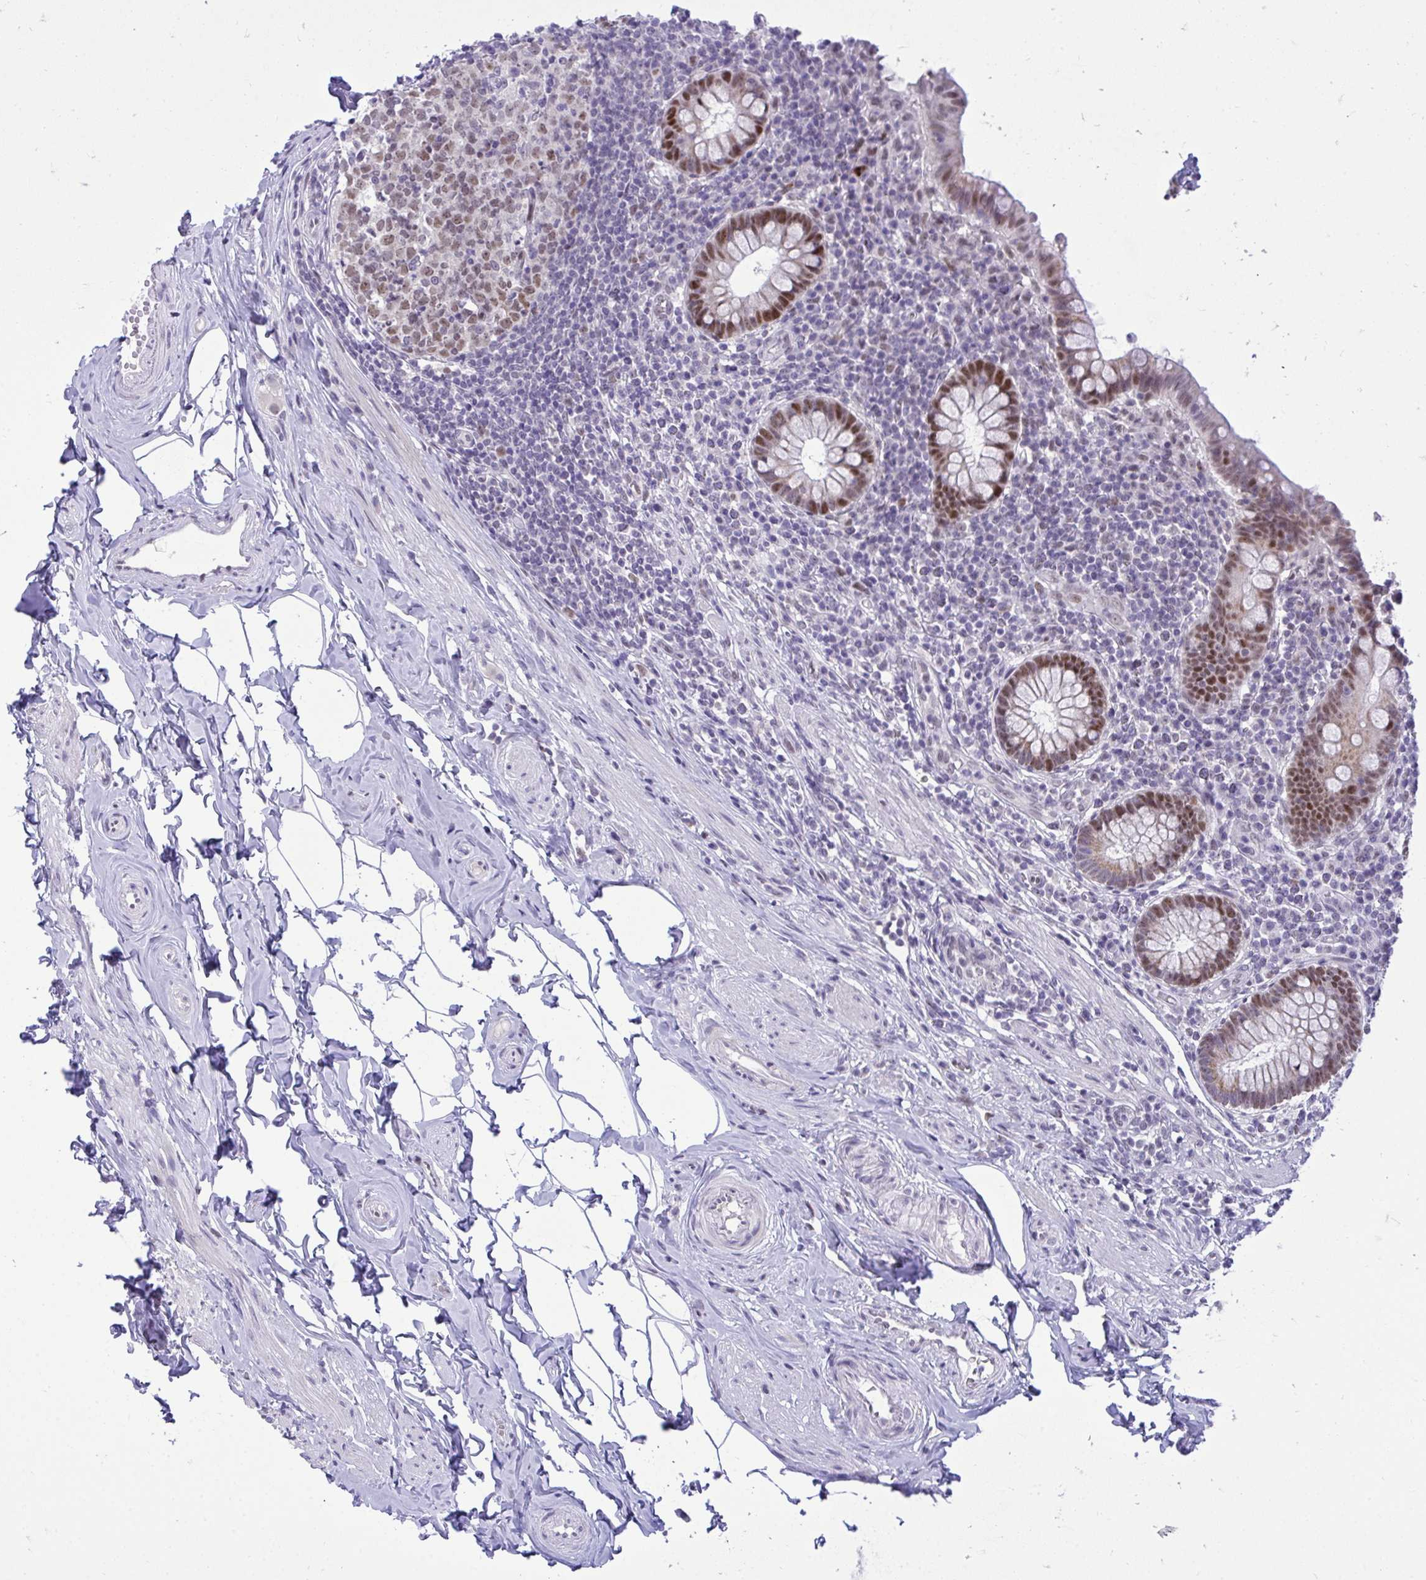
{"staining": {"intensity": "moderate", "quantity": ">75%", "location": "nuclear"}, "tissue": "appendix", "cell_type": "Glandular cells", "image_type": "normal", "snomed": [{"axis": "morphology", "description": "Normal tissue, NOS"}, {"axis": "topography", "description": "Appendix"}], "caption": "Glandular cells display moderate nuclear positivity in approximately >75% of cells in unremarkable appendix.", "gene": "TEAD4", "patient": {"sex": "female", "age": 56}}